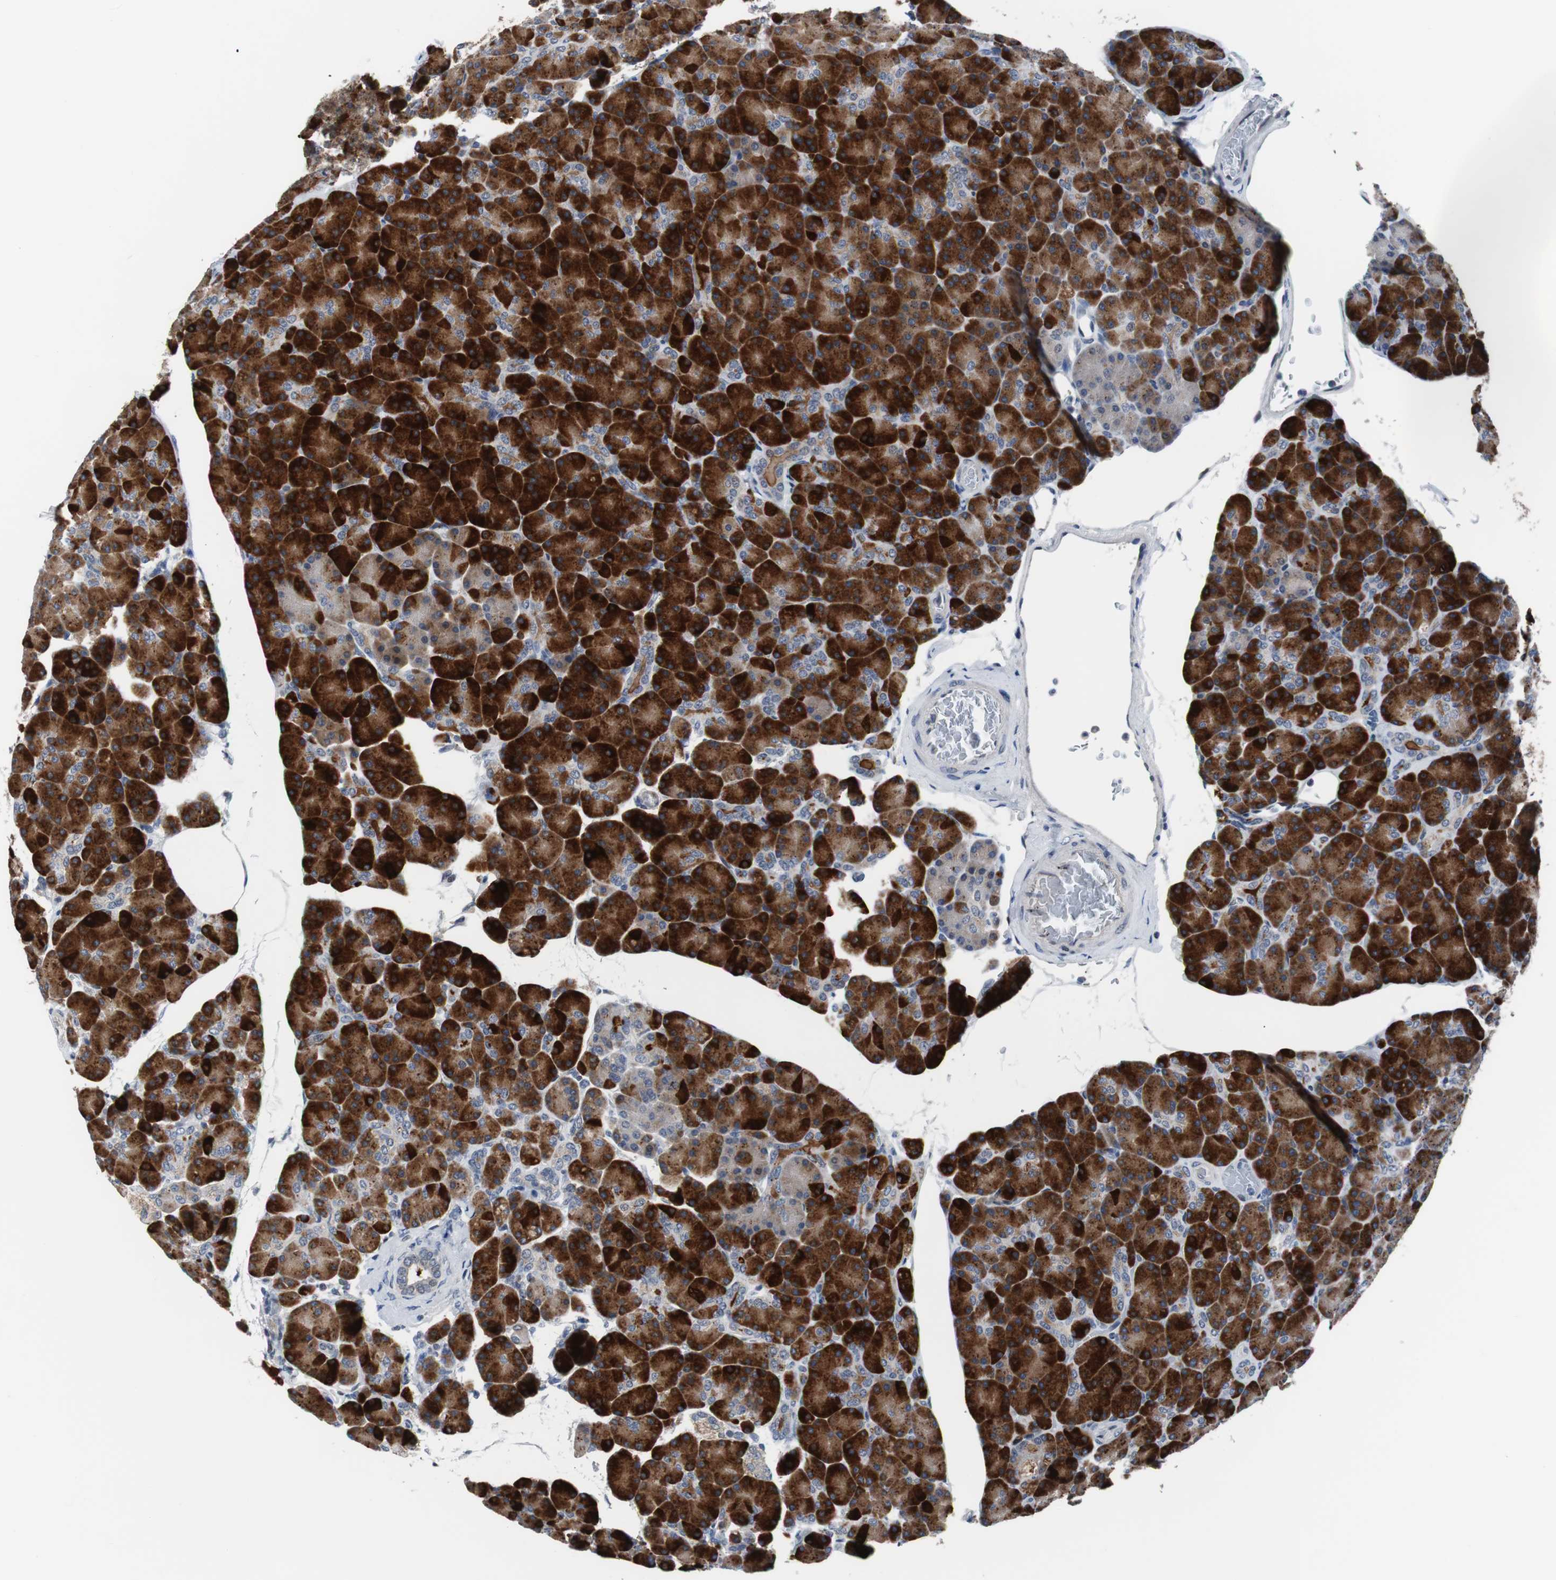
{"staining": {"intensity": "strong", "quantity": ">75%", "location": "cytoplasmic/membranous"}, "tissue": "pancreas", "cell_type": "Exocrine glandular cells", "image_type": "normal", "snomed": [{"axis": "morphology", "description": "Normal tissue, NOS"}, {"axis": "topography", "description": "Pancreas"}], "caption": "Protein expression by IHC reveals strong cytoplasmic/membranous positivity in approximately >75% of exocrine glandular cells in benign pancreas. The protein is stained brown, and the nuclei are stained in blue (DAB (3,3'-diaminobenzidine) IHC with brightfield microscopy, high magnification).", "gene": "TP63", "patient": {"sex": "female", "age": 43}}